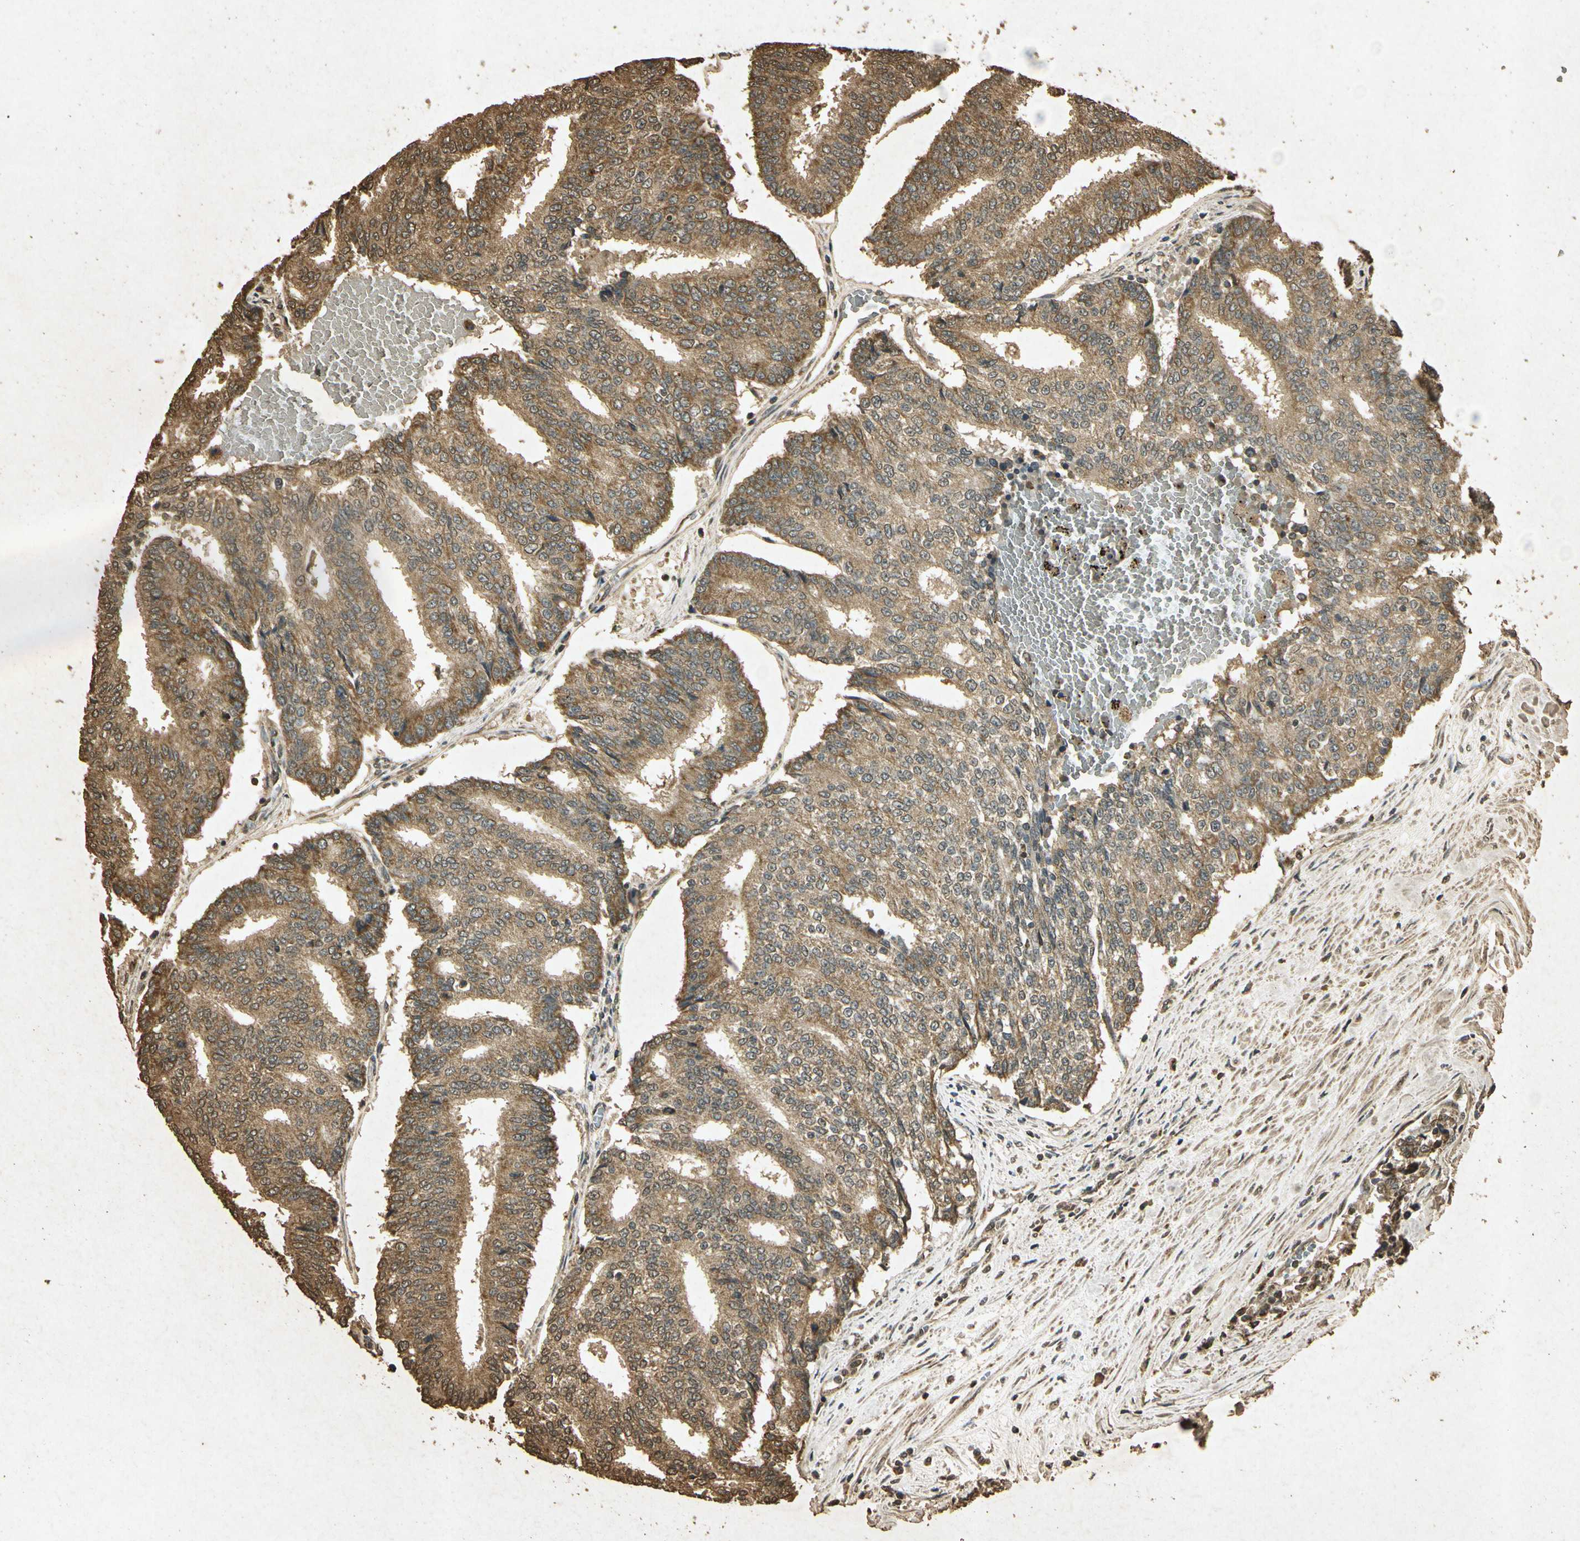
{"staining": {"intensity": "strong", "quantity": "<25%", "location": "cytoplasmic/membranous"}, "tissue": "prostate cancer", "cell_type": "Tumor cells", "image_type": "cancer", "snomed": [{"axis": "morphology", "description": "Adenocarcinoma, High grade"}, {"axis": "topography", "description": "Prostate"}], "caption": "Immunohistochemistry image of human prostate cancer stained for a protein (brown), which reveals medium levels of strong cytoplasmic/membranous staining in about <25% of tumor cells.", "gene": "PRDX3", "patient": {"sex": "male", "age": 55}}